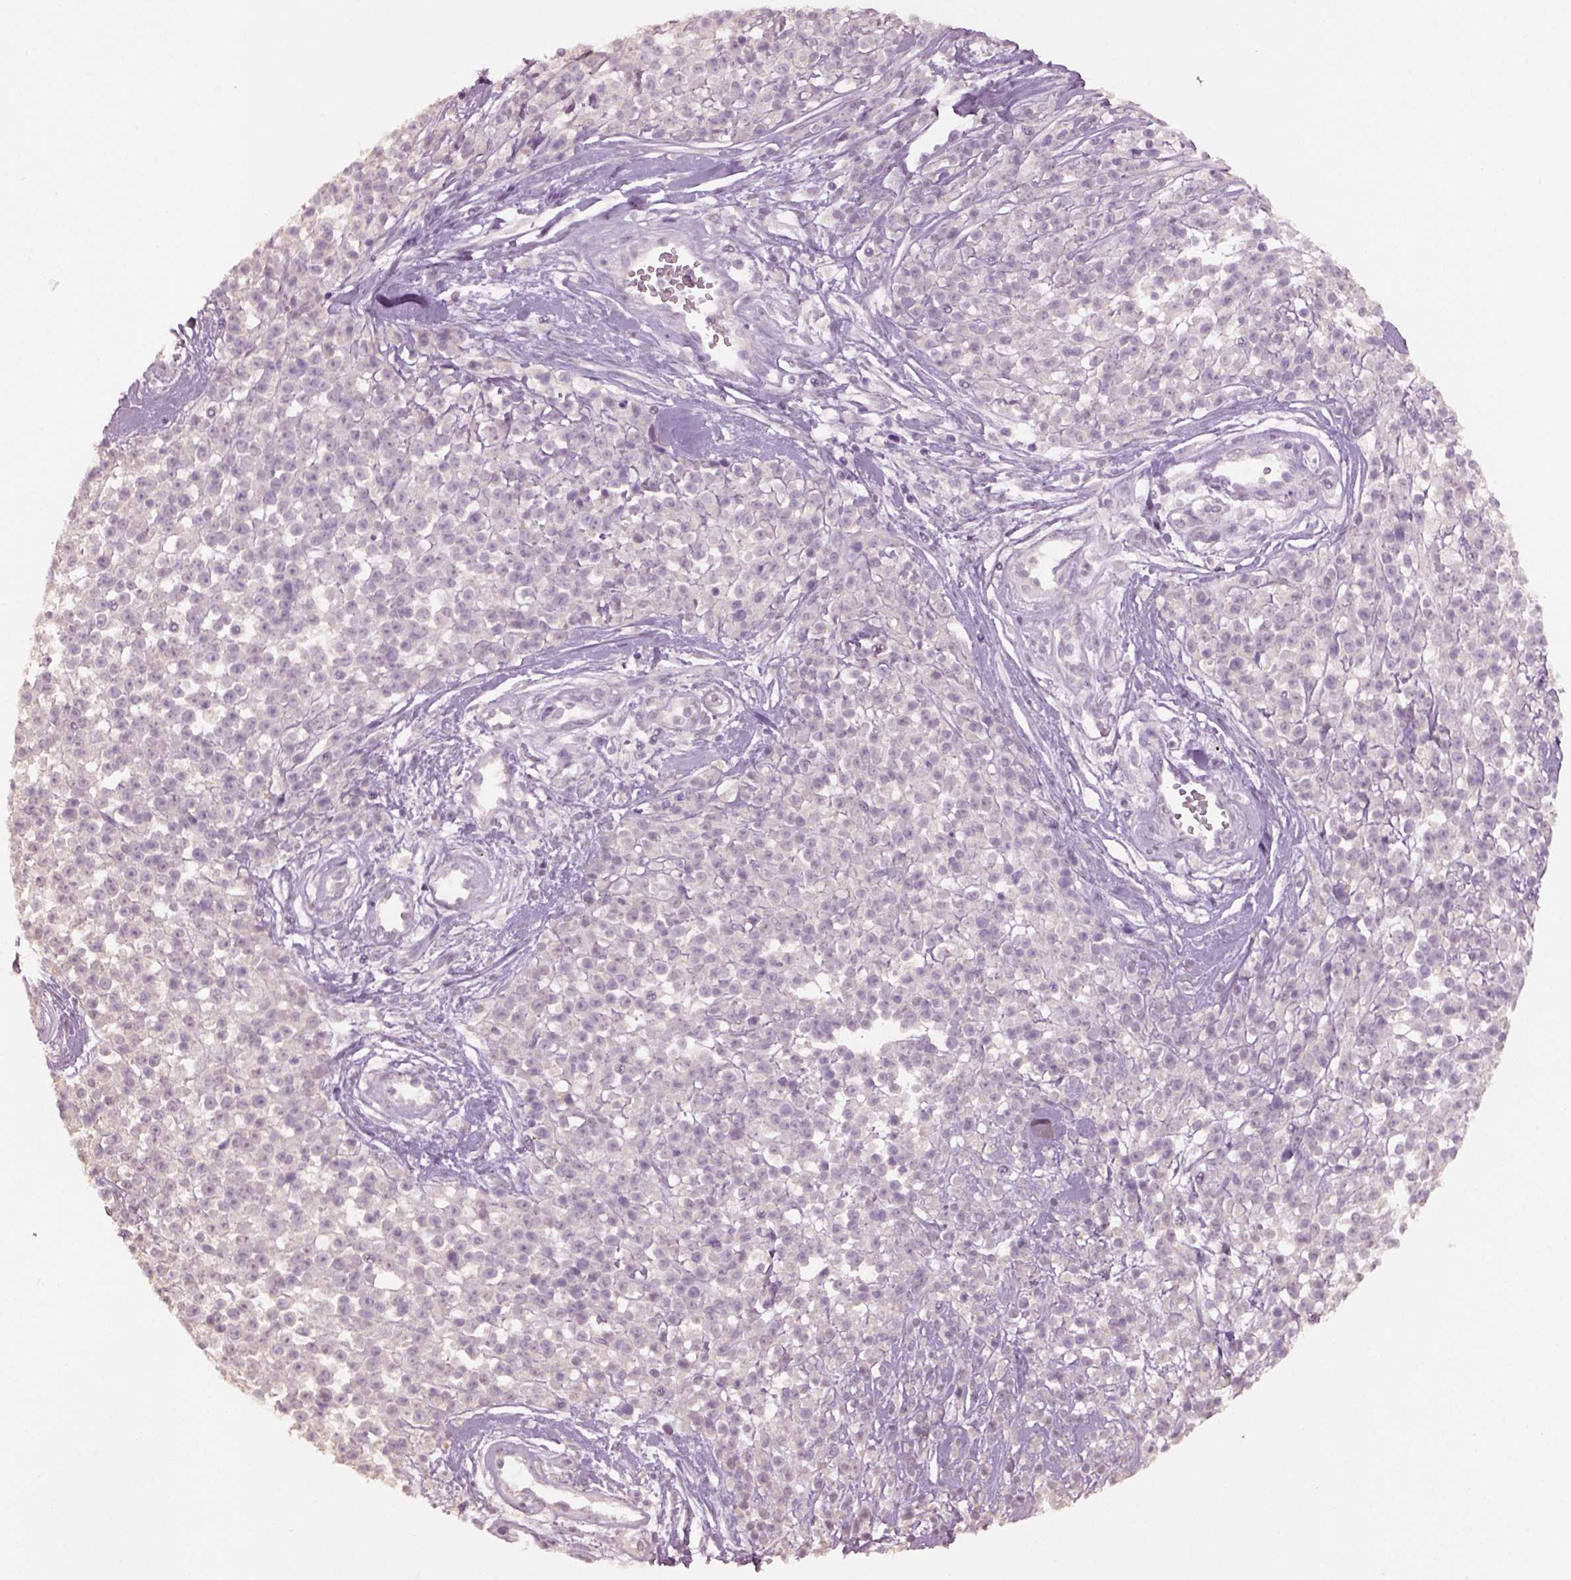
{"staining": {"intensity": "negative", "quantity": "none", "location": "none"}, "tissue": "melanoma", "cell_type": "Tumor cells", "image_type": "cancer", "snomed": [{"axis": "morphology", "description": "Malignant melanoma, NOS"}, {"axis": "topography", "description": "Skin"}, {"axis": "topography", "description": "Skin of trunk"}], "caption": "Immunohistochemical staining of human malignant melanoma displays no significant expression in tumor cells.", "gene": "KCNIP3", "patient": {"sex": "male", "age": 74}}